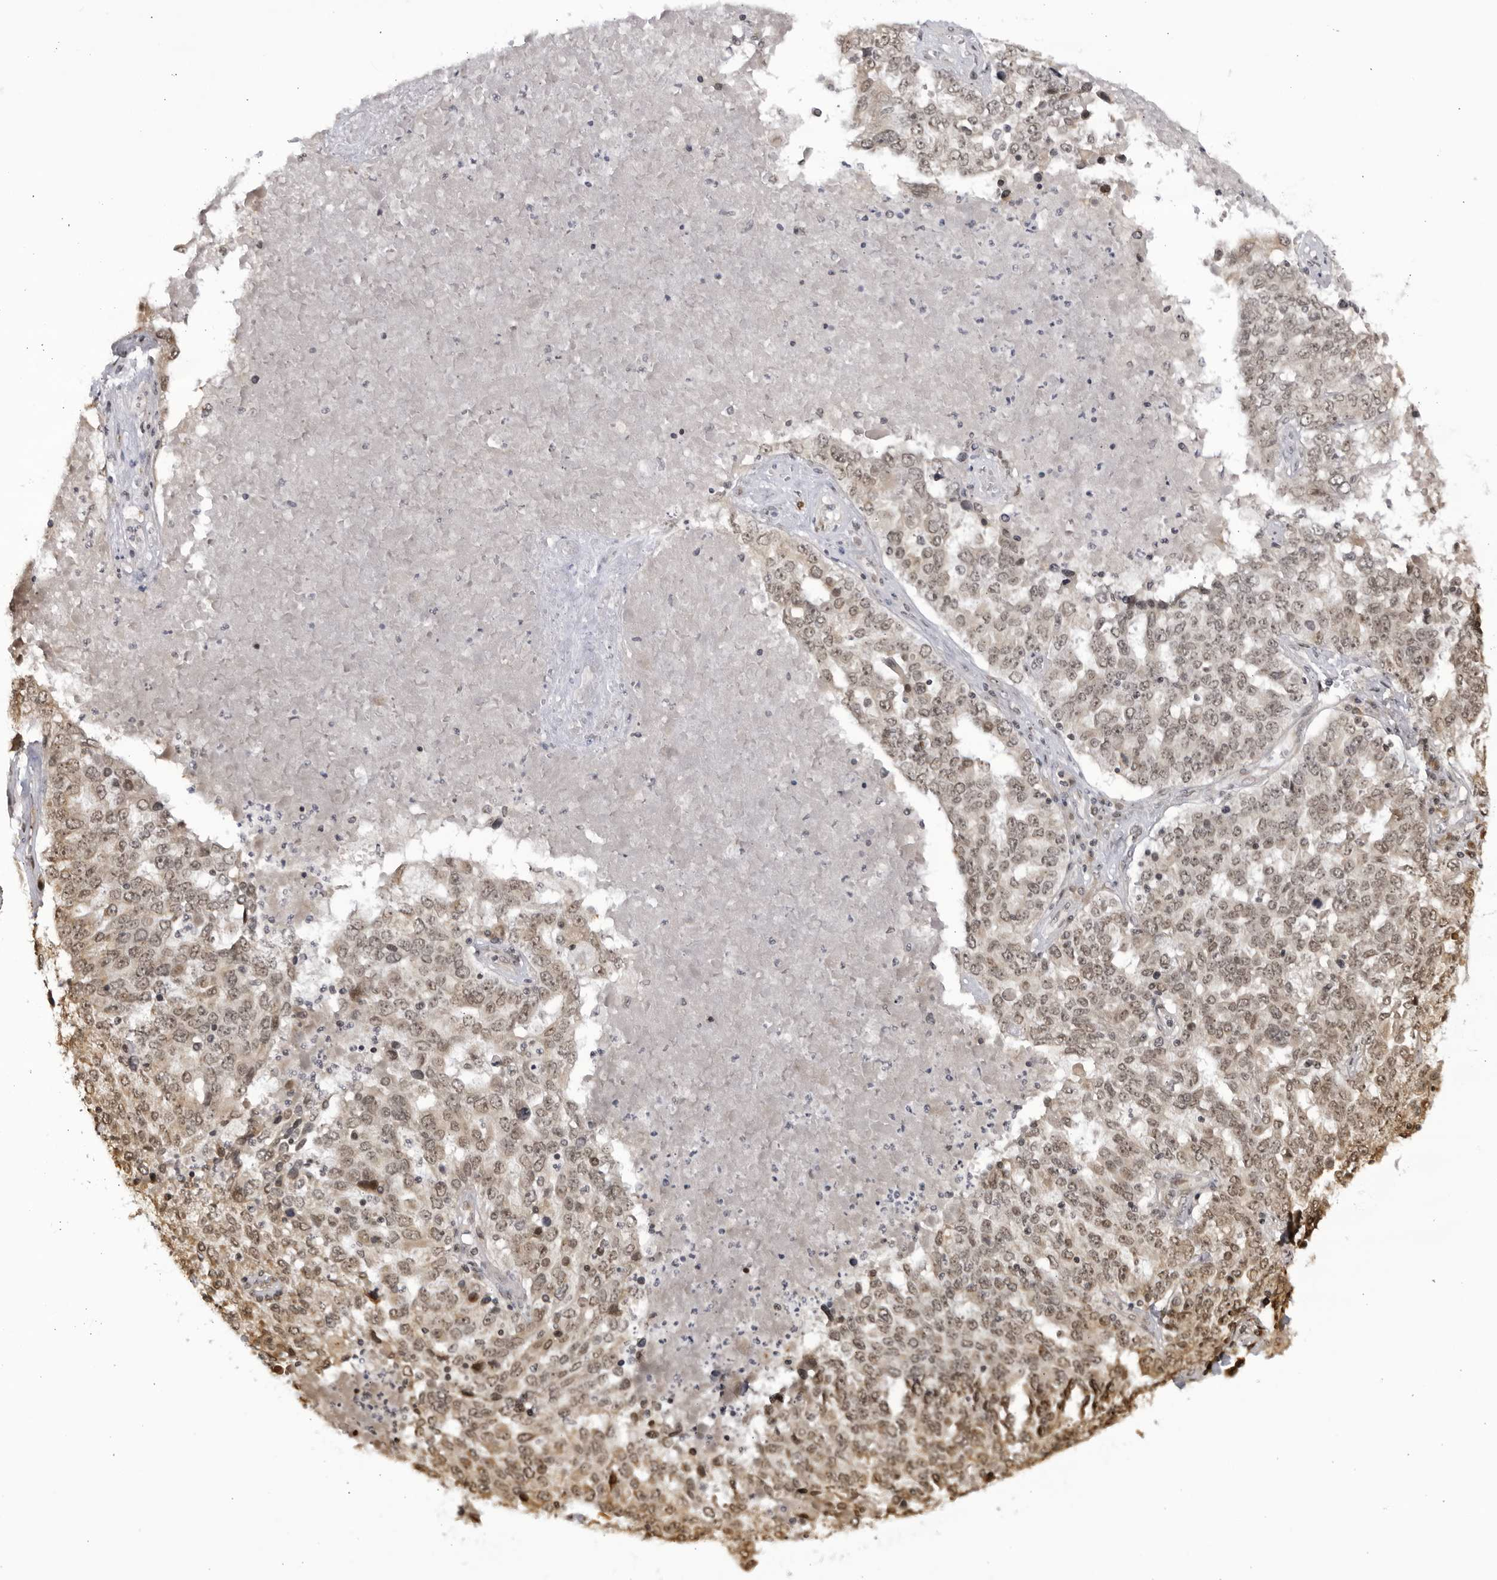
{"staining": {"intensity": "moderate", "quantity": ">75%", "location": "cytoplasmic/membranous,nuclear"}, "tissue": "ovarian cancer", "cell_type": "Tumor cells", "image_type": "cancer", "snomed": [{"axis": "morphology", "description": "Carcinoma, endometroid"}, {"axis": "topography", "description": "Ovary"}], "caption": "There is medium levels of moderate cytoplasmic/membranous and nuclear positivity in tumor cells of ovarian endometroid carcinoma, as demonstrated by immunohistochemical staining (brown color).", "gene": "RASGEF1C", "patient": {"sex": "female", "age": 62}}